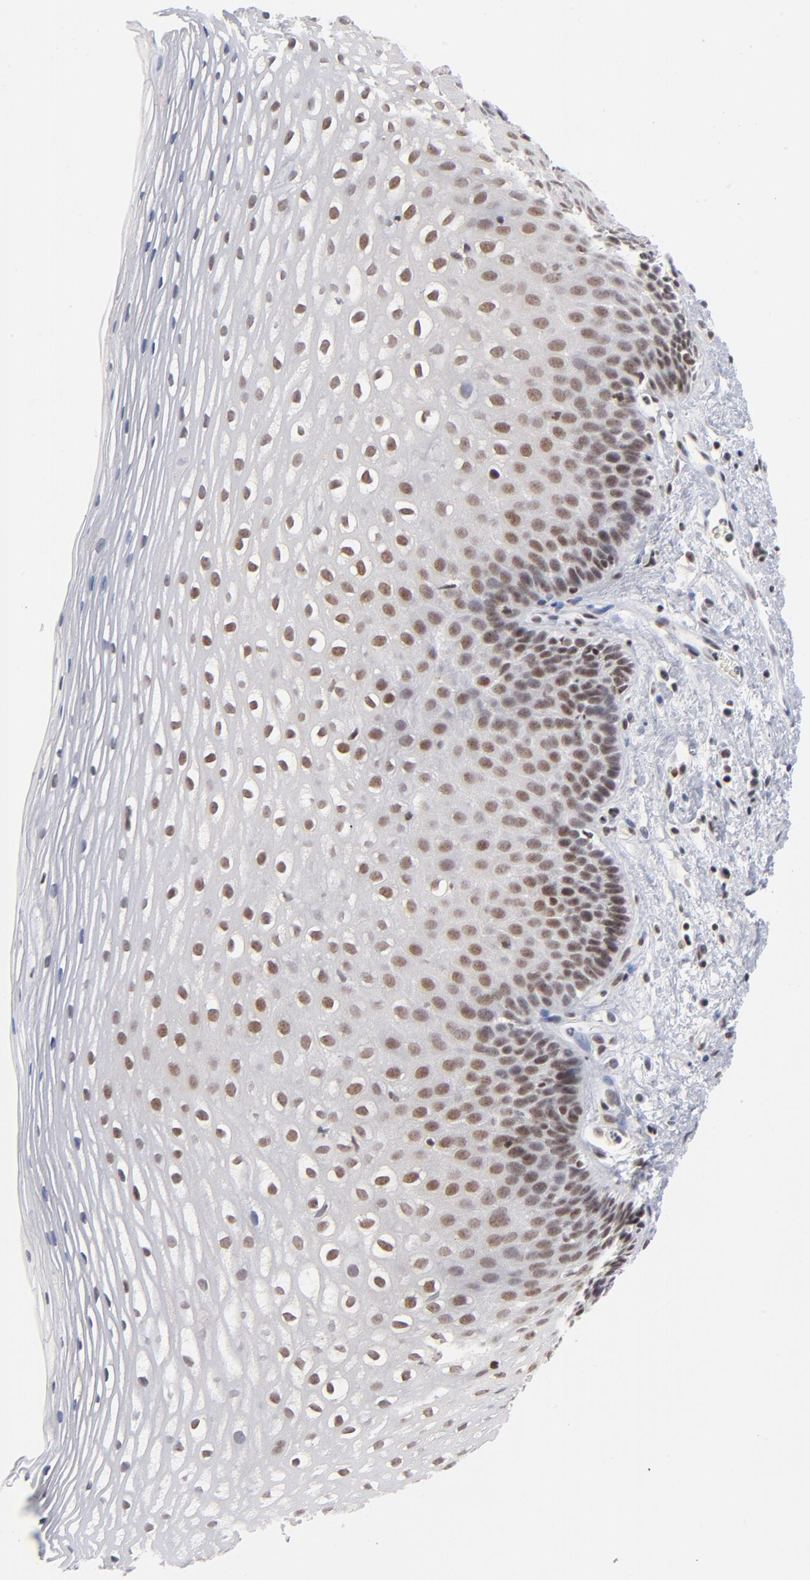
{"staining": {"intensity": "moderate", "quantity": ">75%", "location": "nuclear"}, "tissue": "esophagus", "cell_type": "Squamous epithelial cells", "image_type": "normal", "snomed": [{"axis": "morphology", "description": "Normal tissue, NOS"}, {"axis": "topography", "description": "Esophagus"}], "caption": "This micrograph demonstrates immunohistochemistry staining of benign human esophagus, with medium moderate nuclear positivity in approximately >75% of squamous epithelial cells.", "gene": "ZNF143", "patient": {"sex": "female", "age": 70}}